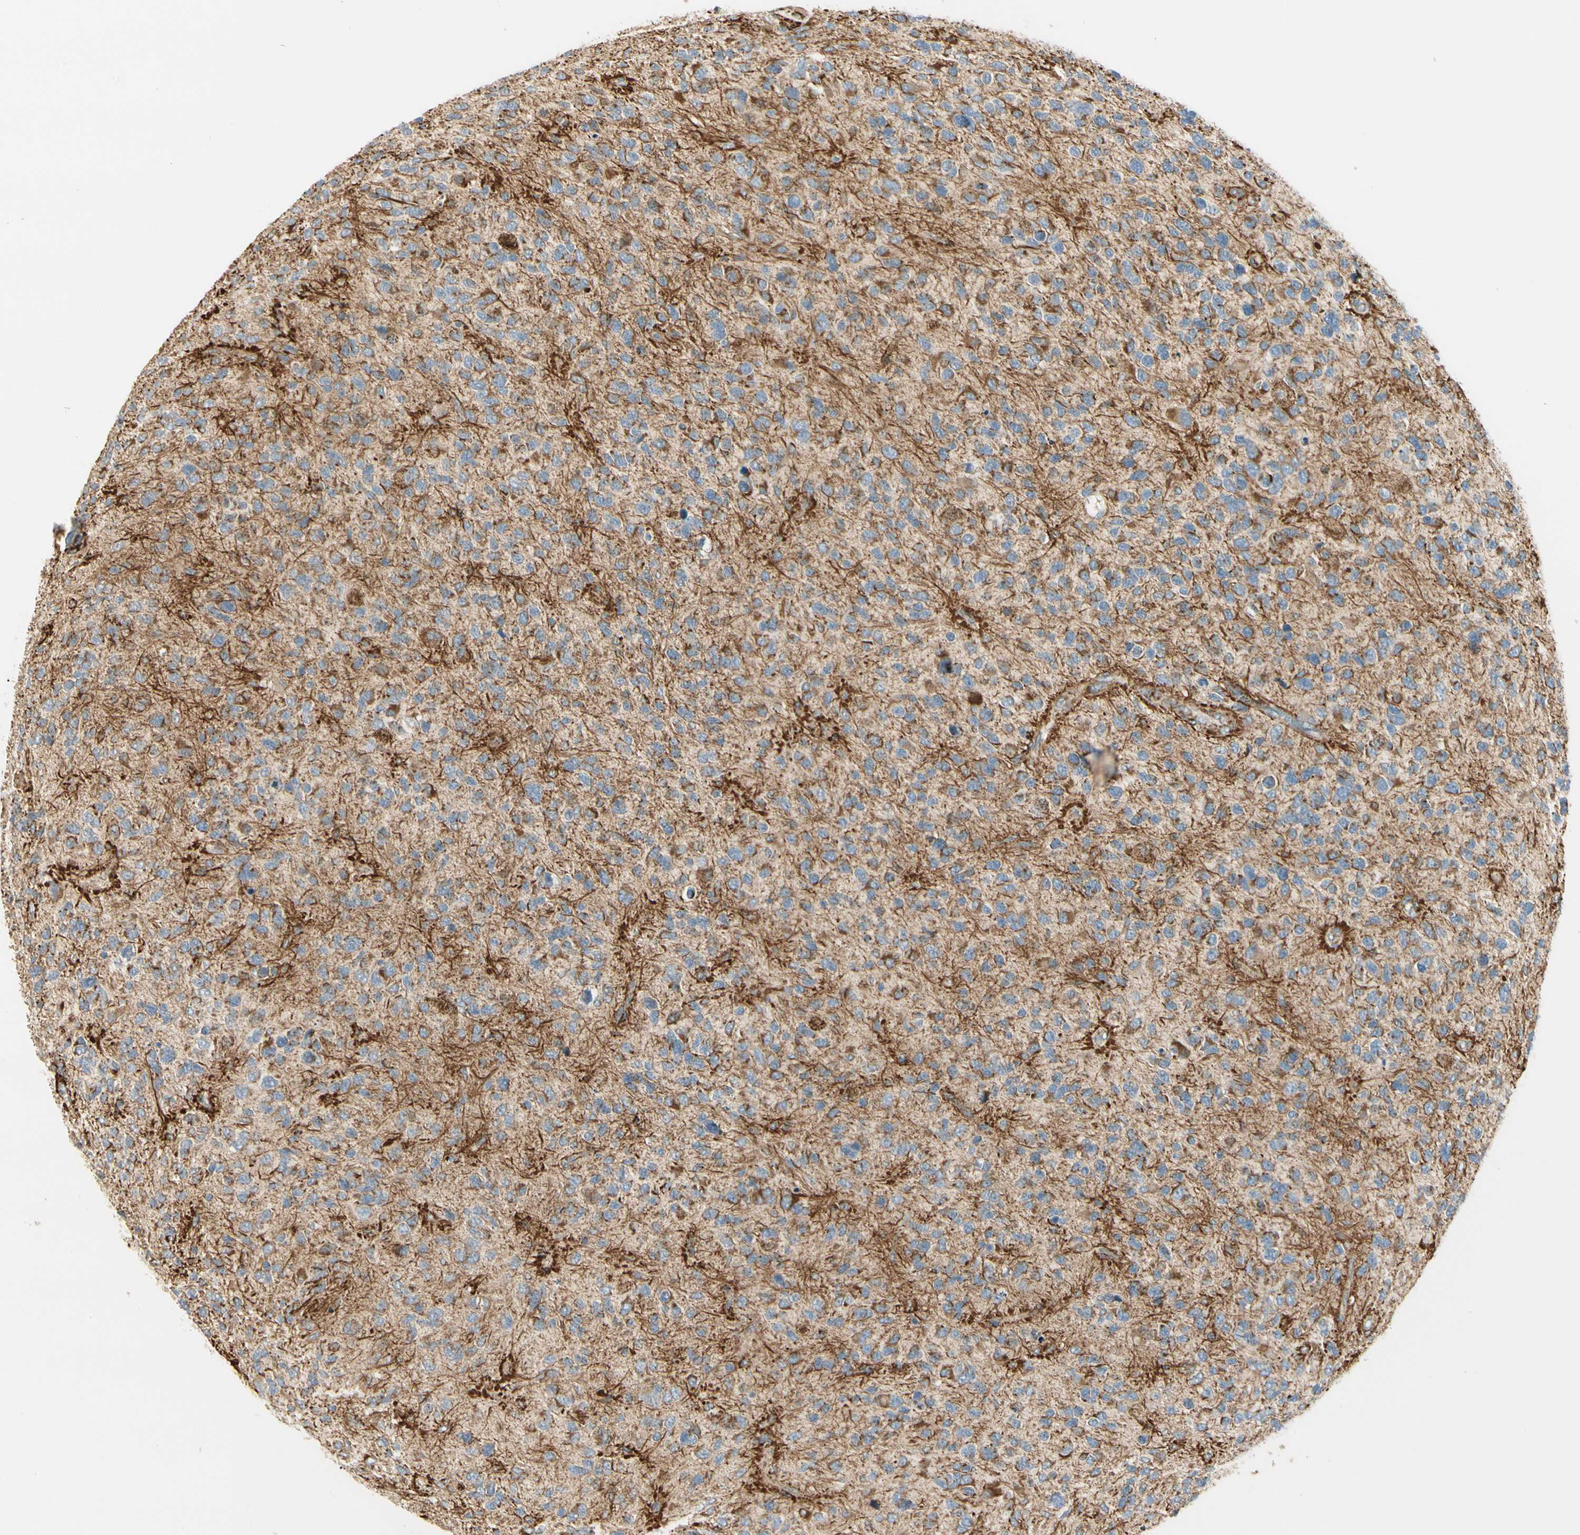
{"staining": {"intensity": "moderate", "quantity": ">75%", "location": "cytoplasmic/membranous"}, "tissue": "glioma", "cell_type": "Tumor cells", "image_type": "cancer", "snomed": [{"axis": "morphology", "description": "Glioma, malignant, High grade"}, {"axis": "topography", "description": "Brain"}], "caption": "Immunohistochemistry (IHC) (DAB) staining of glioma displays moderate cytoplasmic/membranous protein expression in about >75% of tumor cells.", "gene": "TBC1D10A", "patient": {"sex": "female", "age": 58}}